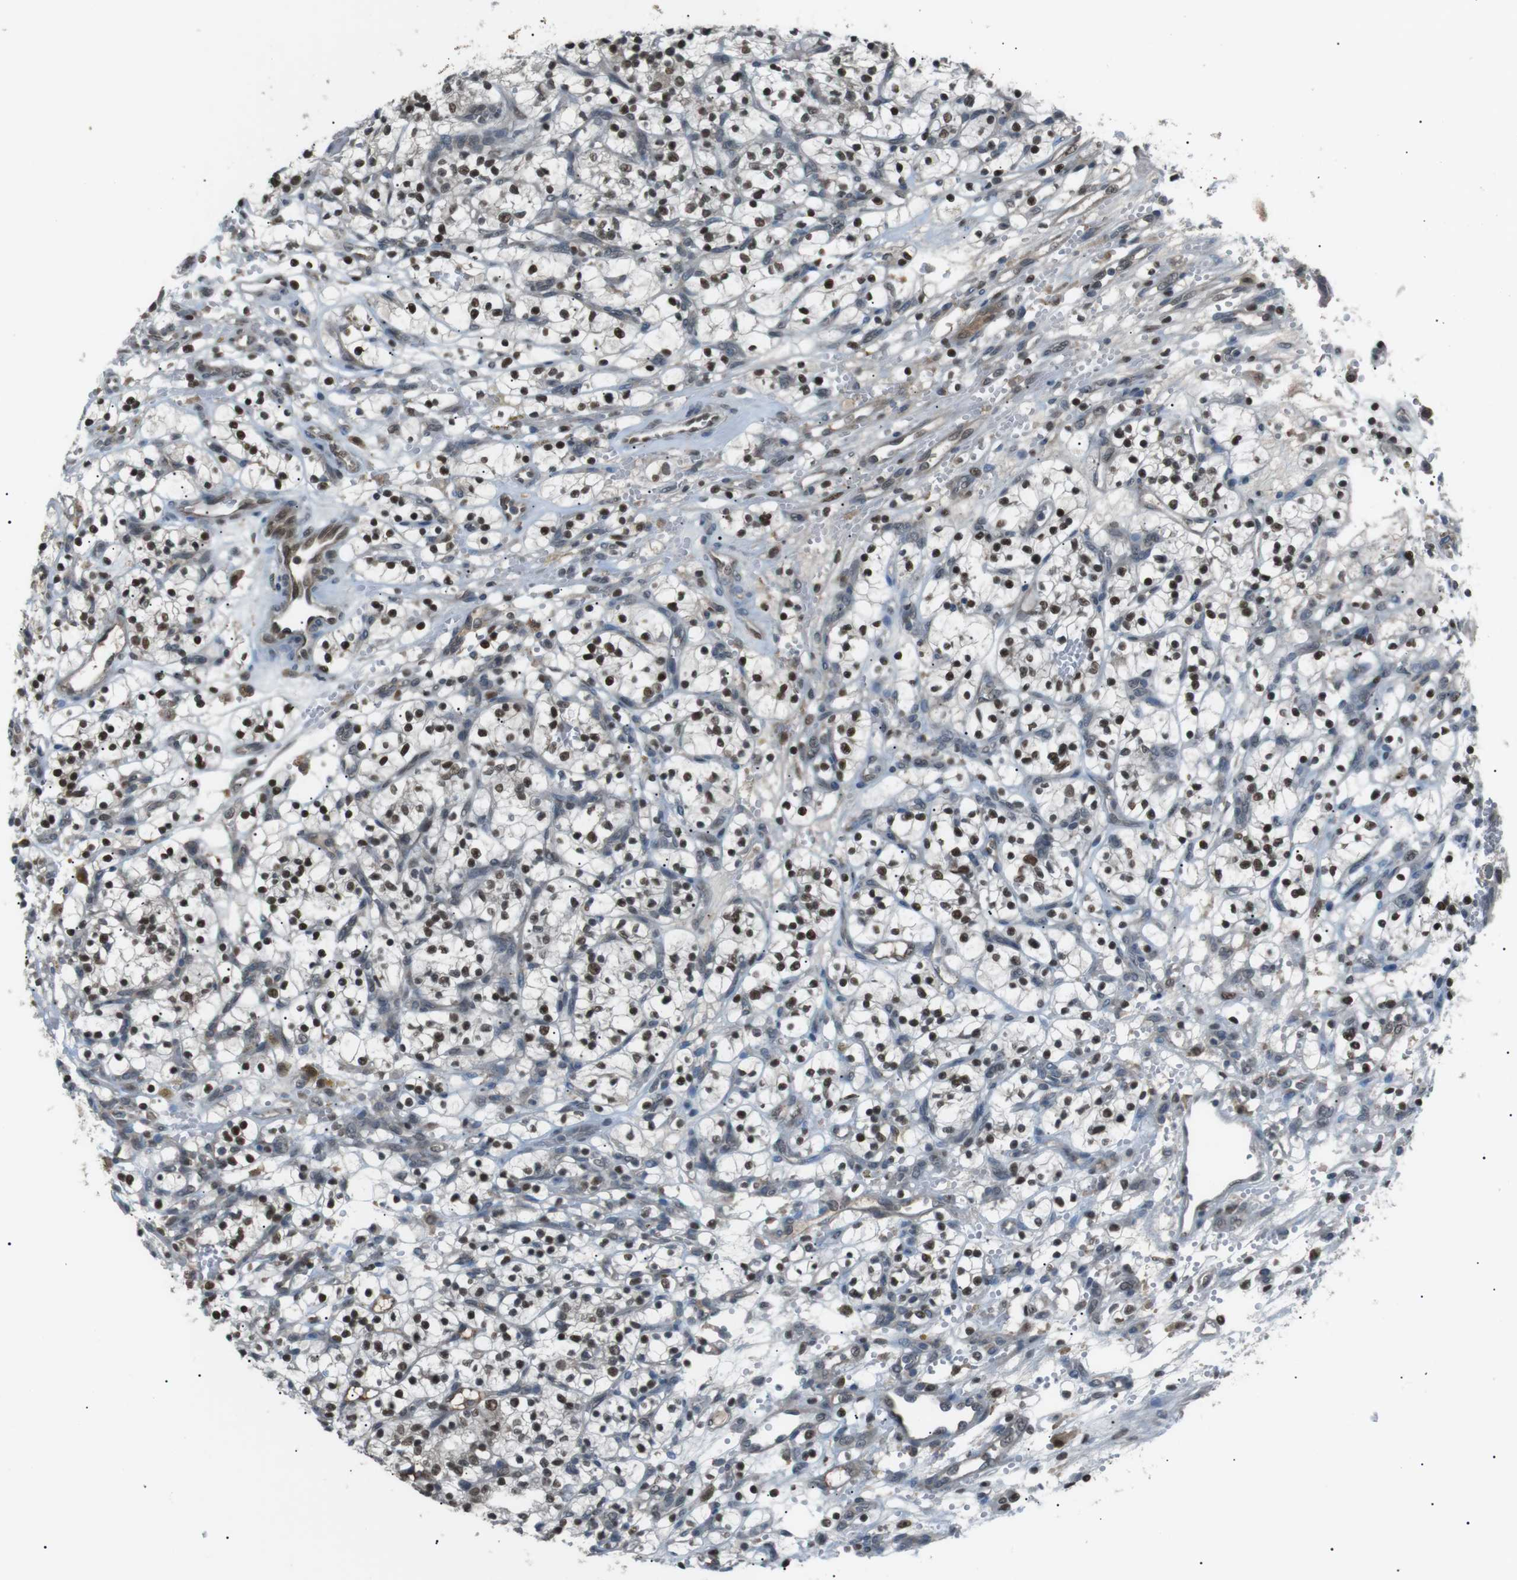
{"staining": {"intensity": "strong", "quantity": ">75%", "location": "nuclear"}, "tissue": "renal cancer", "cell_type": "Tumor cells", "image_type": "cancer", "snomed": [{"axis": "morphology", "description": "Adenocarcinoma, NOS"}, {"axis": "topography", "description": "Kidney"}], "caption": "Immunohistochemistry (IHC) image of neoplastic tissue: adenocarcinoma (renal) stained using IHC reveals high levels of strong protein expression localized specifically in the nuclear of tumor cells, appearing as a nuclear brown color.", "gene": "SRPK2", "patient": {"sex": "female", "age": 57}}